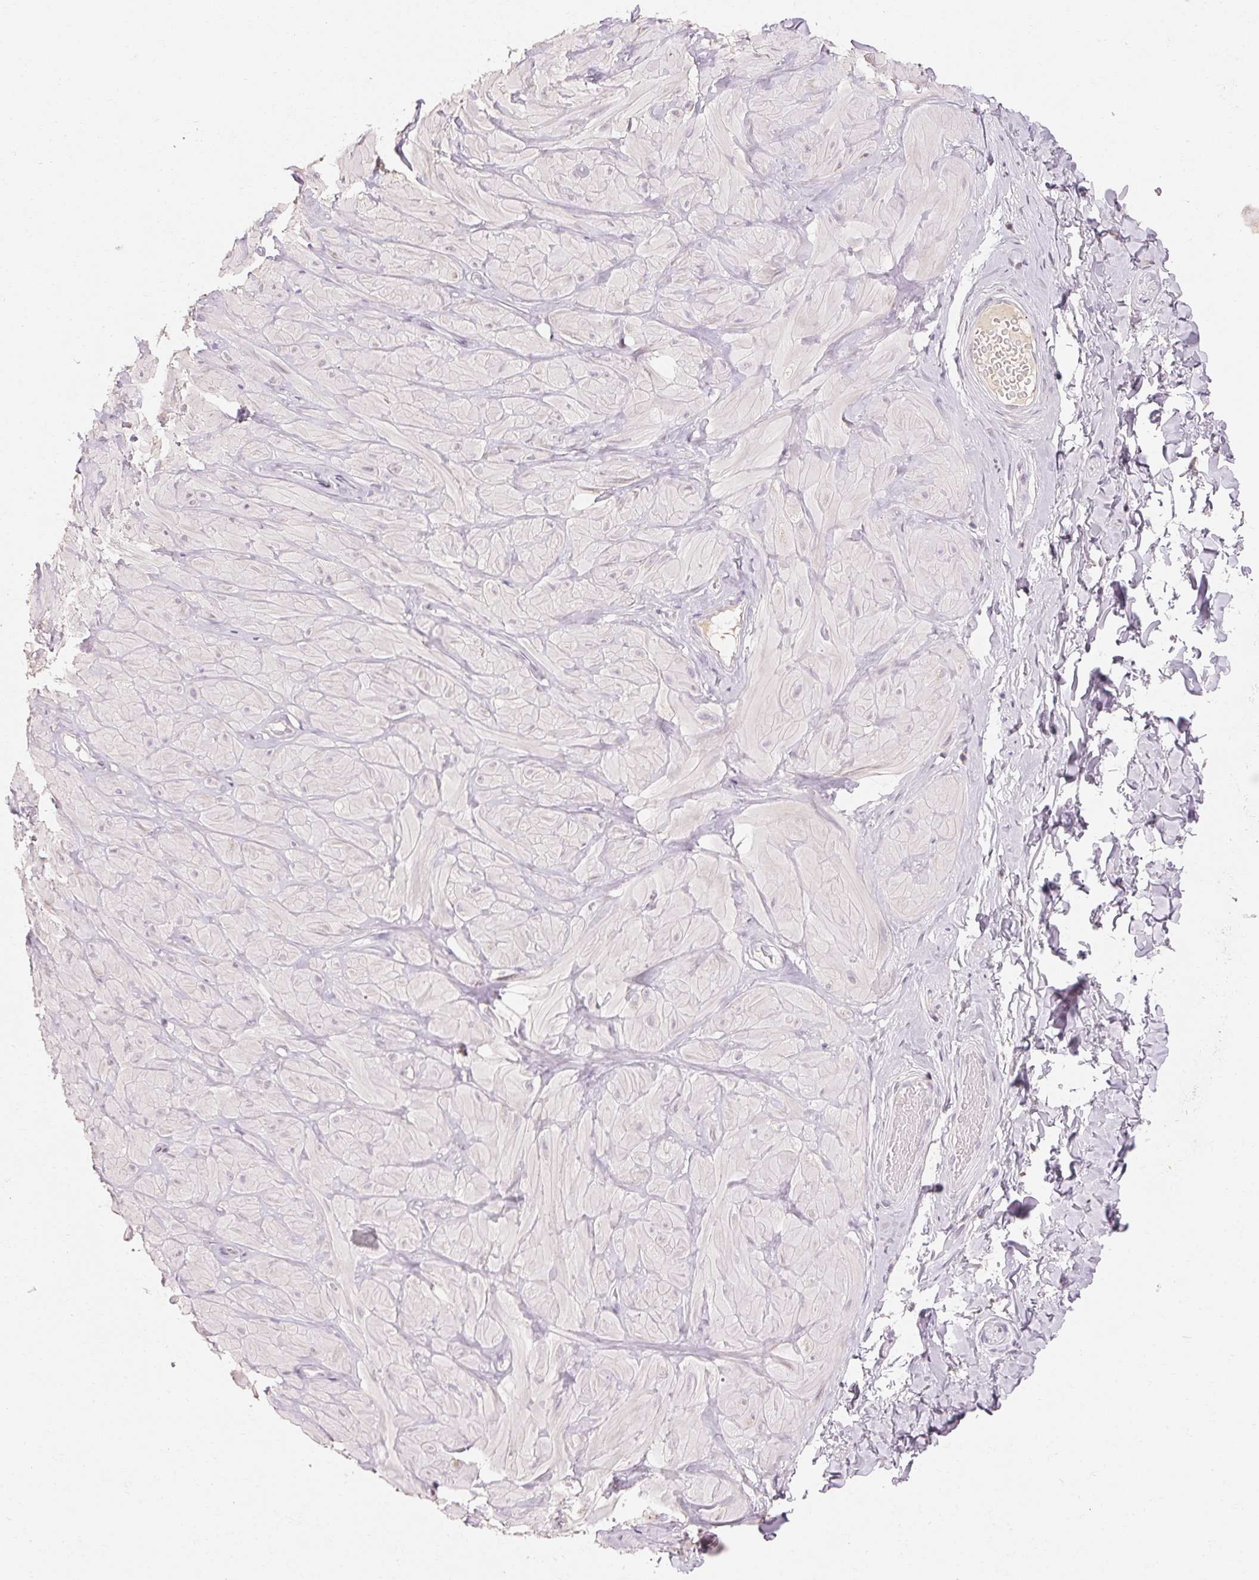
{"staining": {"intensity": "negative", "quantity": "none", "location": "none"}, "tissue": "soft tissue", "cell_type": "Fibroblasts", "image_type": "normal", "snomed": [{"axis": "morphology", "description": "Normal tissue, NOS"}, {"axis": "topography", "description": "Soft tissue"}, {"axis": "topography", "description": "Adipose tissue"}, {"axis": "topography", "description": "Vascular tissue"}, {"axis": "topography", "description": "Peripheral nerve tissue"}], "caption": "Soft tissue was stained to show a protein in brown. There is no significant staining in fibroblasts. (Brightfield microscopy of DAB IHC at high magnification).", "gene": "MAP7D2", "patient": {"sex": "male", "age": 29}}